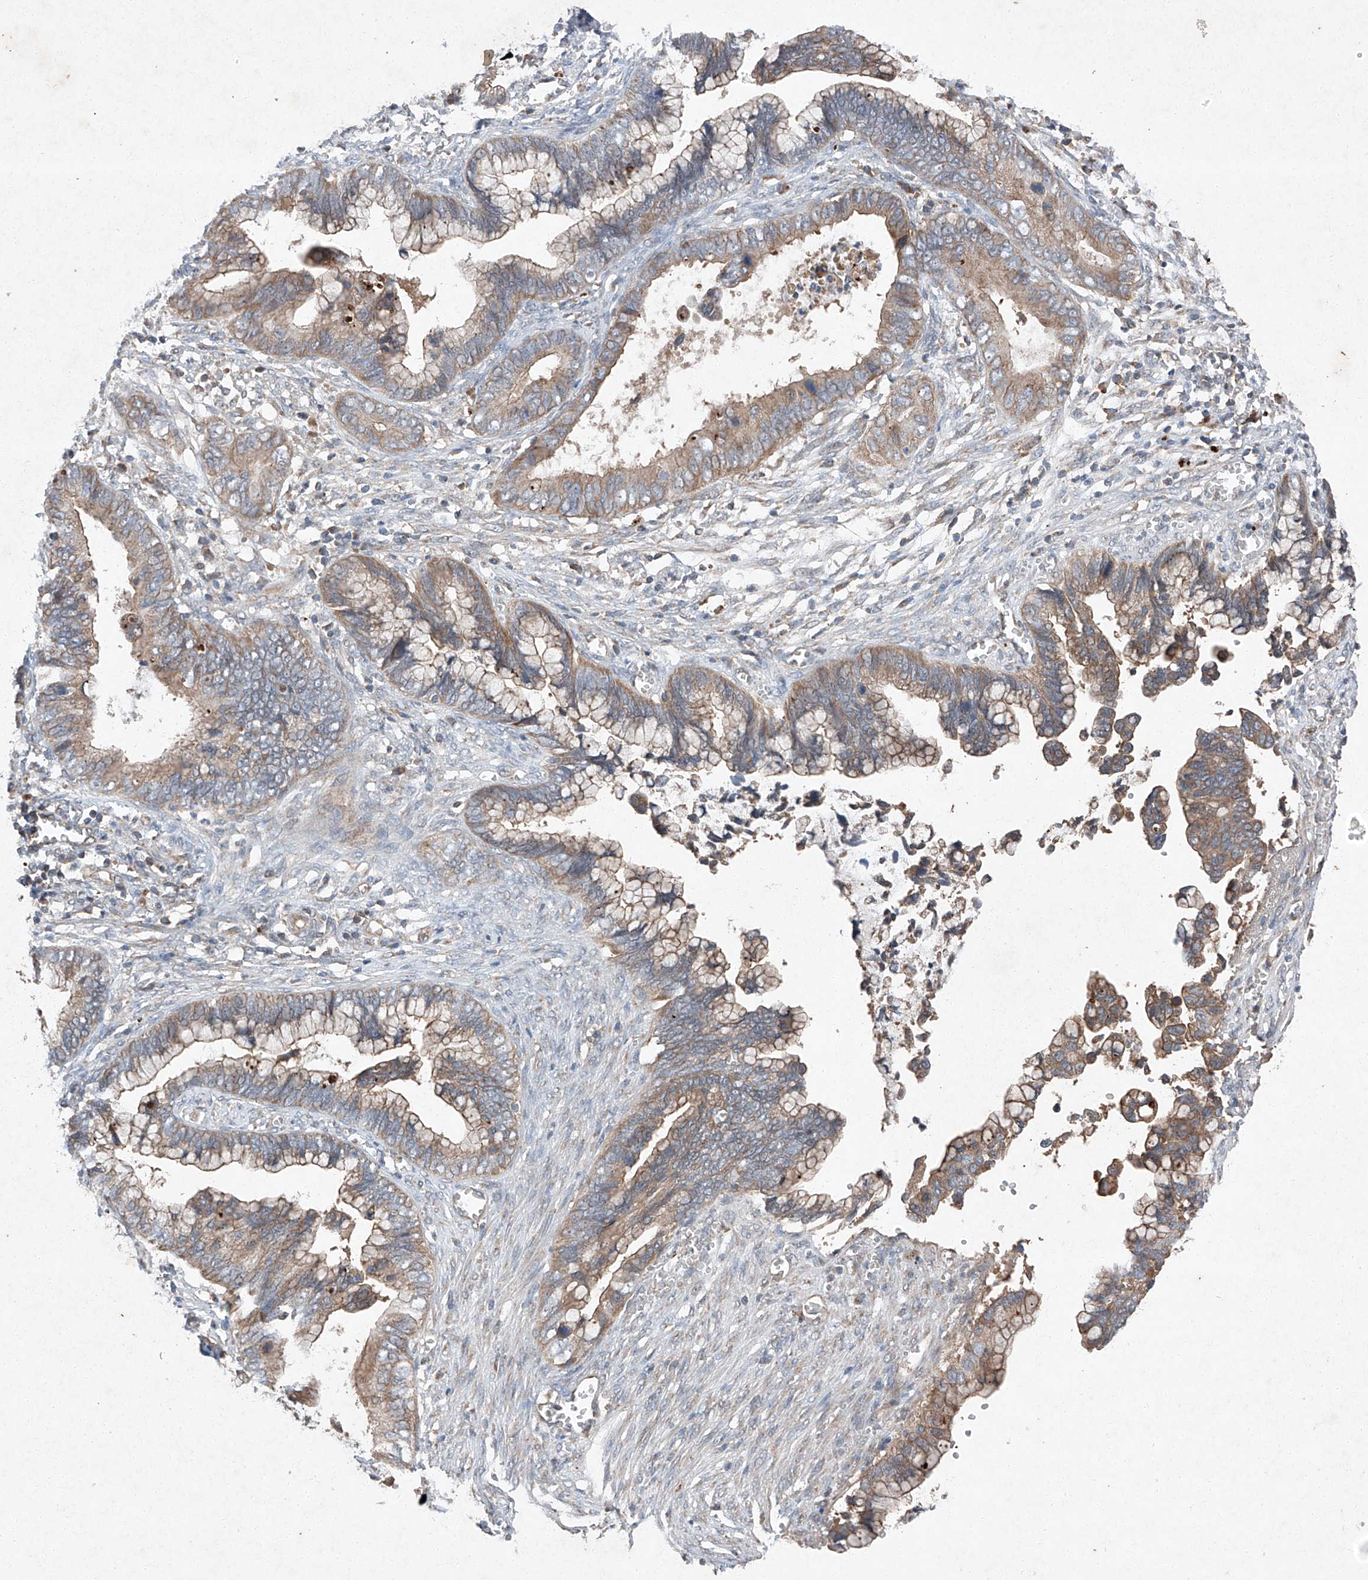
{"staining": {"intensity": "moderate", "quantity": "25%-75%", "location": "cytoplasmic/membranous"}, "tissue": "cervical cancer", "cell_type": "Tumor cells", "image_type": "cancer", "snomed": [{"axis": "morphology", "description": "Adenocarcinoma, NOS"}, {"axis": "topography", "description": "Cervix"}], "caption": "IHC micrograph of neoplastic tissue: human adenocarcinoma (cervical) stained using immunohistochemistry displays medium levels of moderate protein expression localized specifically in the cytoplasmic/membranous of tumor cells, appearing as a cytoplasmic/membranous brown color.", "gene": "RUSC1", "patient": {"sex": "female", "age": 44}}